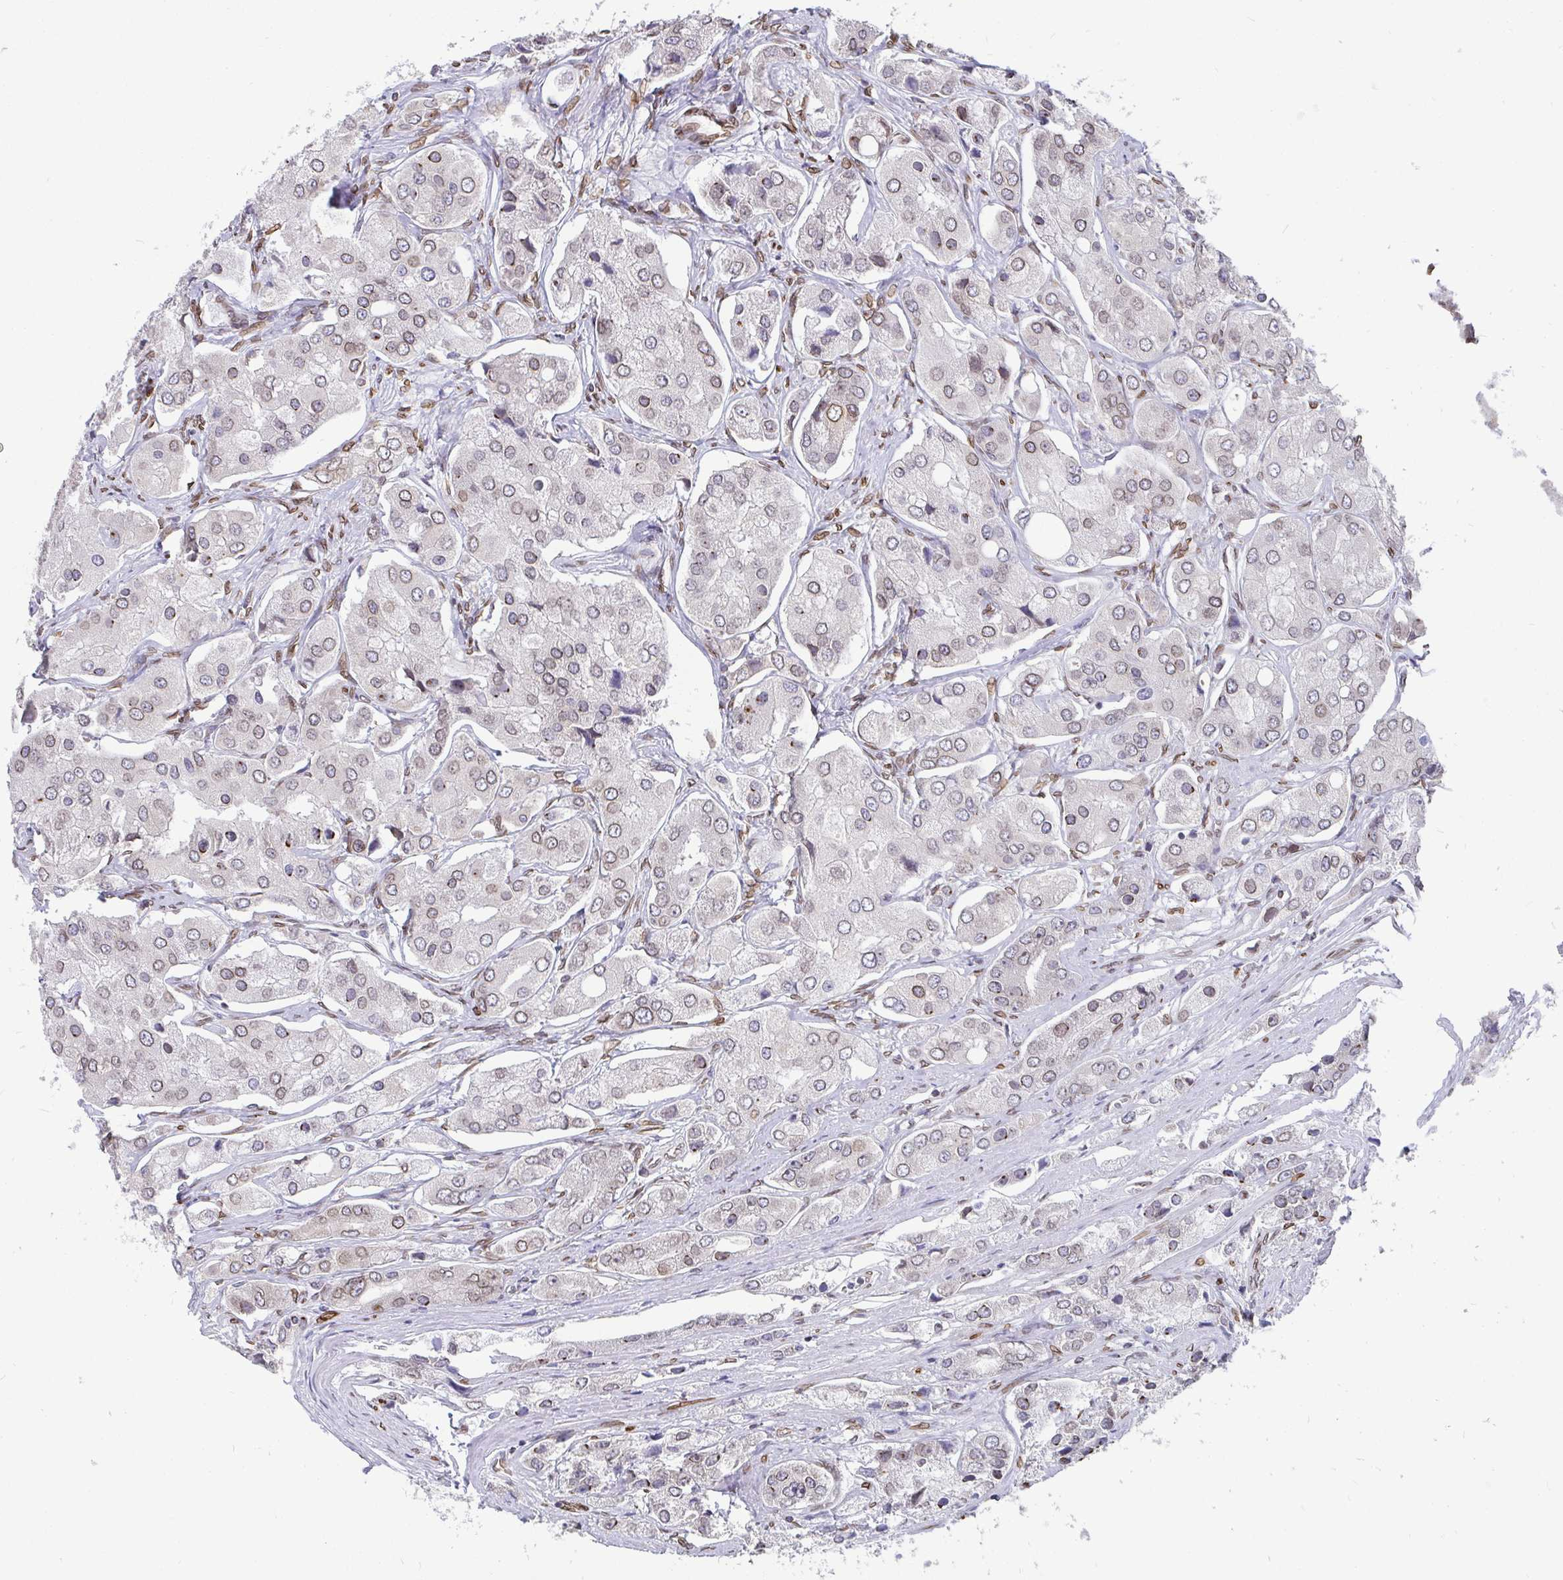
{"staining": {"intensity": "weak", "quantity": "25%-75%", "location": "cytoplasmic/membranous,nuclear"}, "tissue": "prostate cancer", "cell_type": "Tumor cells", "image_type": "cancer", "snomed": [{"axis": "morphology", "description": "Adenocarcinoma, Low grade"}, {"axis": "topography", "description": "Prostate"}], "caption": "Prostate cancer (adenocarcinoma (low-grade)) tissue demonstrates weak cytoplasmic/membranous and nuclear positivity in about 25%-75% of tumor cells, visualized by immunohistochemistry. (DAB (3,3'-diaminobenzidine) IHC with brightfield microscopy, high magnification).", "gene": "EMD", "patient": {"sex": "male", "age": 69}}